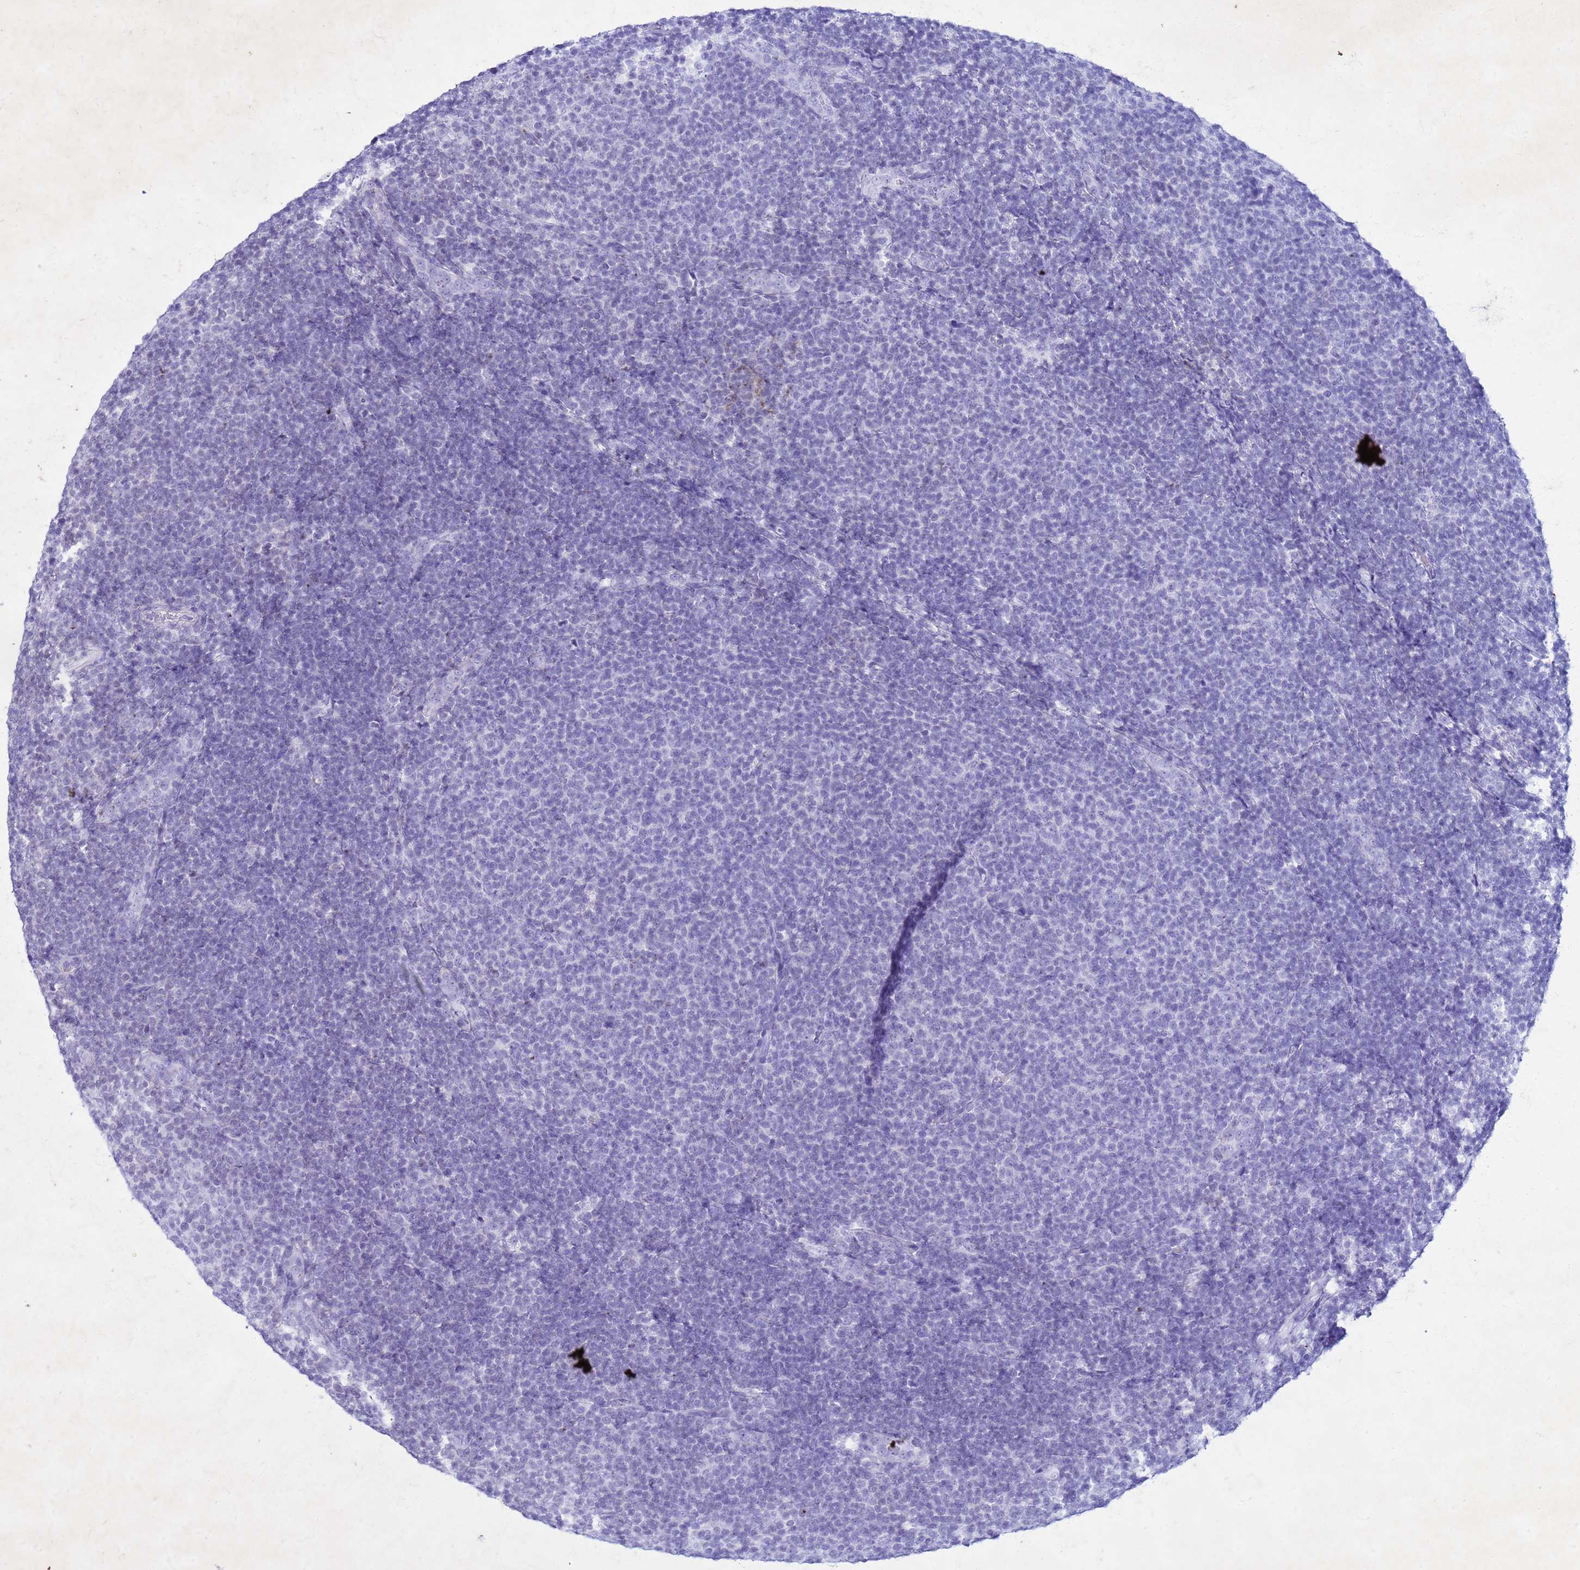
{"staining": {"intensity": "negative", "quantity": "none", "location": "none"}, "tissue": "lymphoma", "cell_type": "Tumor cells", "image_type": "cancer", "snomed": [{"axis": "morphology", "description": "Malignant lymphoma, non-Hodgkin's type, Low grade"}, {"axis": "topography", "description": "Lymph node"}], "caption": "Lymphoma was stained to show a protein in brown. There is no significant expression in tumor cells. (Stains: DAB immunohistochemistry with hematoxylin counter stain, Microscopy: brightfield microscopy at high magnification).", "gene": "COPS9", "patient": {"sex": "male", "age": 66}}